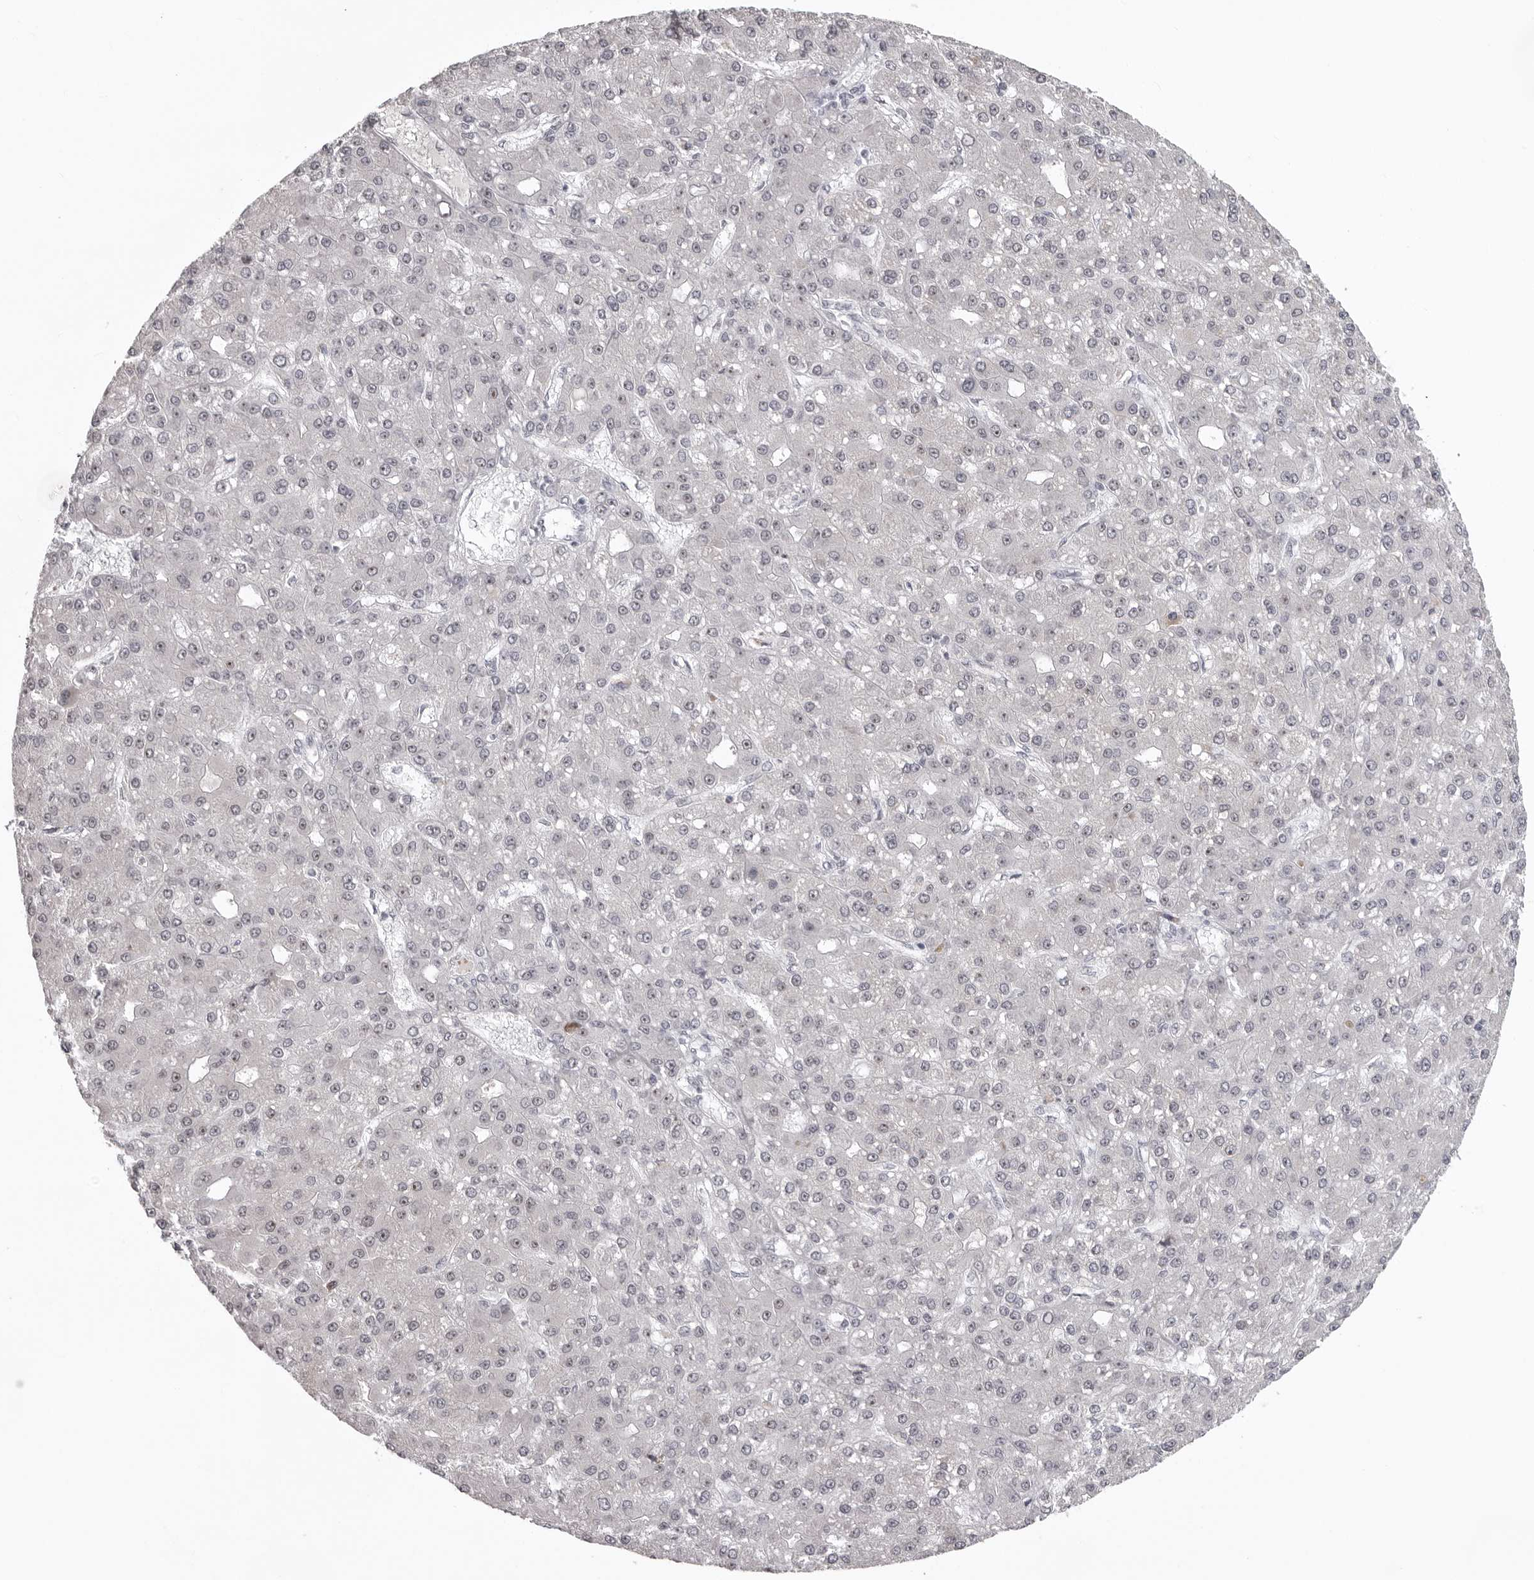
{"staining": {"intensity": "moderate", "quantity": "25%-75%", "location": "nuclear"}, "tissue": "liver cancer", "cell_type": "Tumor cells", "image_type": "cancer", "snomed": [{"axis": "morphology", "description": "Carcinoma, Hepatocellular, NOS"}, {"axis": "topography", "description": "Liver"}], "caption": "Tumor cells reveal moderate nuclear expression in approximately 25%-75% of cells in liver hepatocellular carcinoma. The protein of interest is shown in brown color, while the nuclei are stained blue.", "gene": "HELZ", "patient": {"sex": "male", "age": 67}}